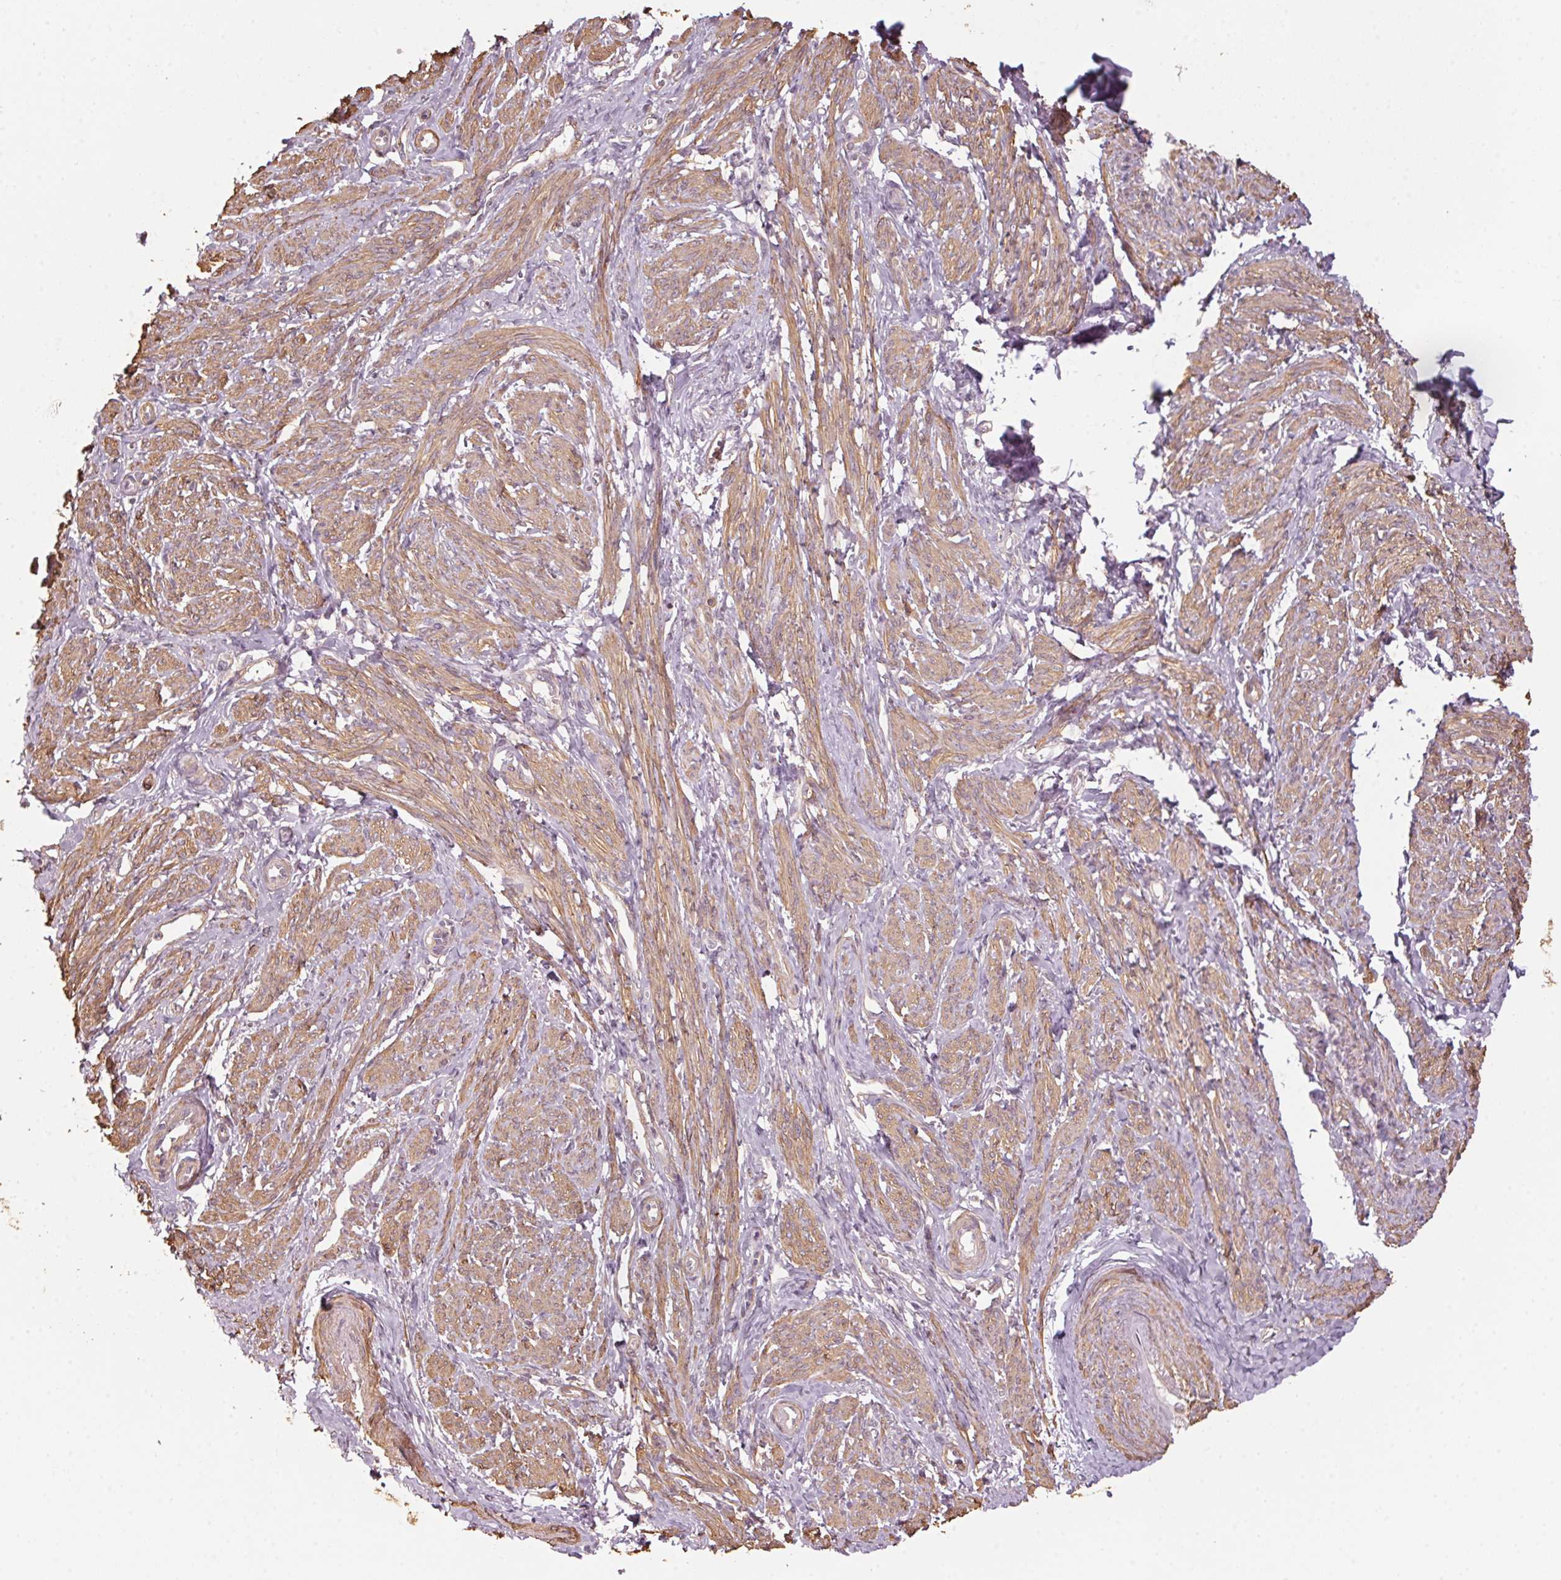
{"staining": {"intensity": "moderate", "quantity": ">75%", "location": "cytoplasmic/membranous"}, "tissue": "smooth muscle", "cell_type": "Smooth muscle cells", "image_type": "normal", "snomed": [{"axis": "morphology", "description": "Normal tissue, NOS"}, {"axis": "topography", "description": "Smooth muscle"}], "caption": "Immunohistochemical staining of benign smooth muscle reveals >75% levels of moderate cytoplasmic/membranous protein positivity in about >75% of smooth muscle cells.", "gene": "QDPR", "patient": {"sex": "female", "age": 65}}